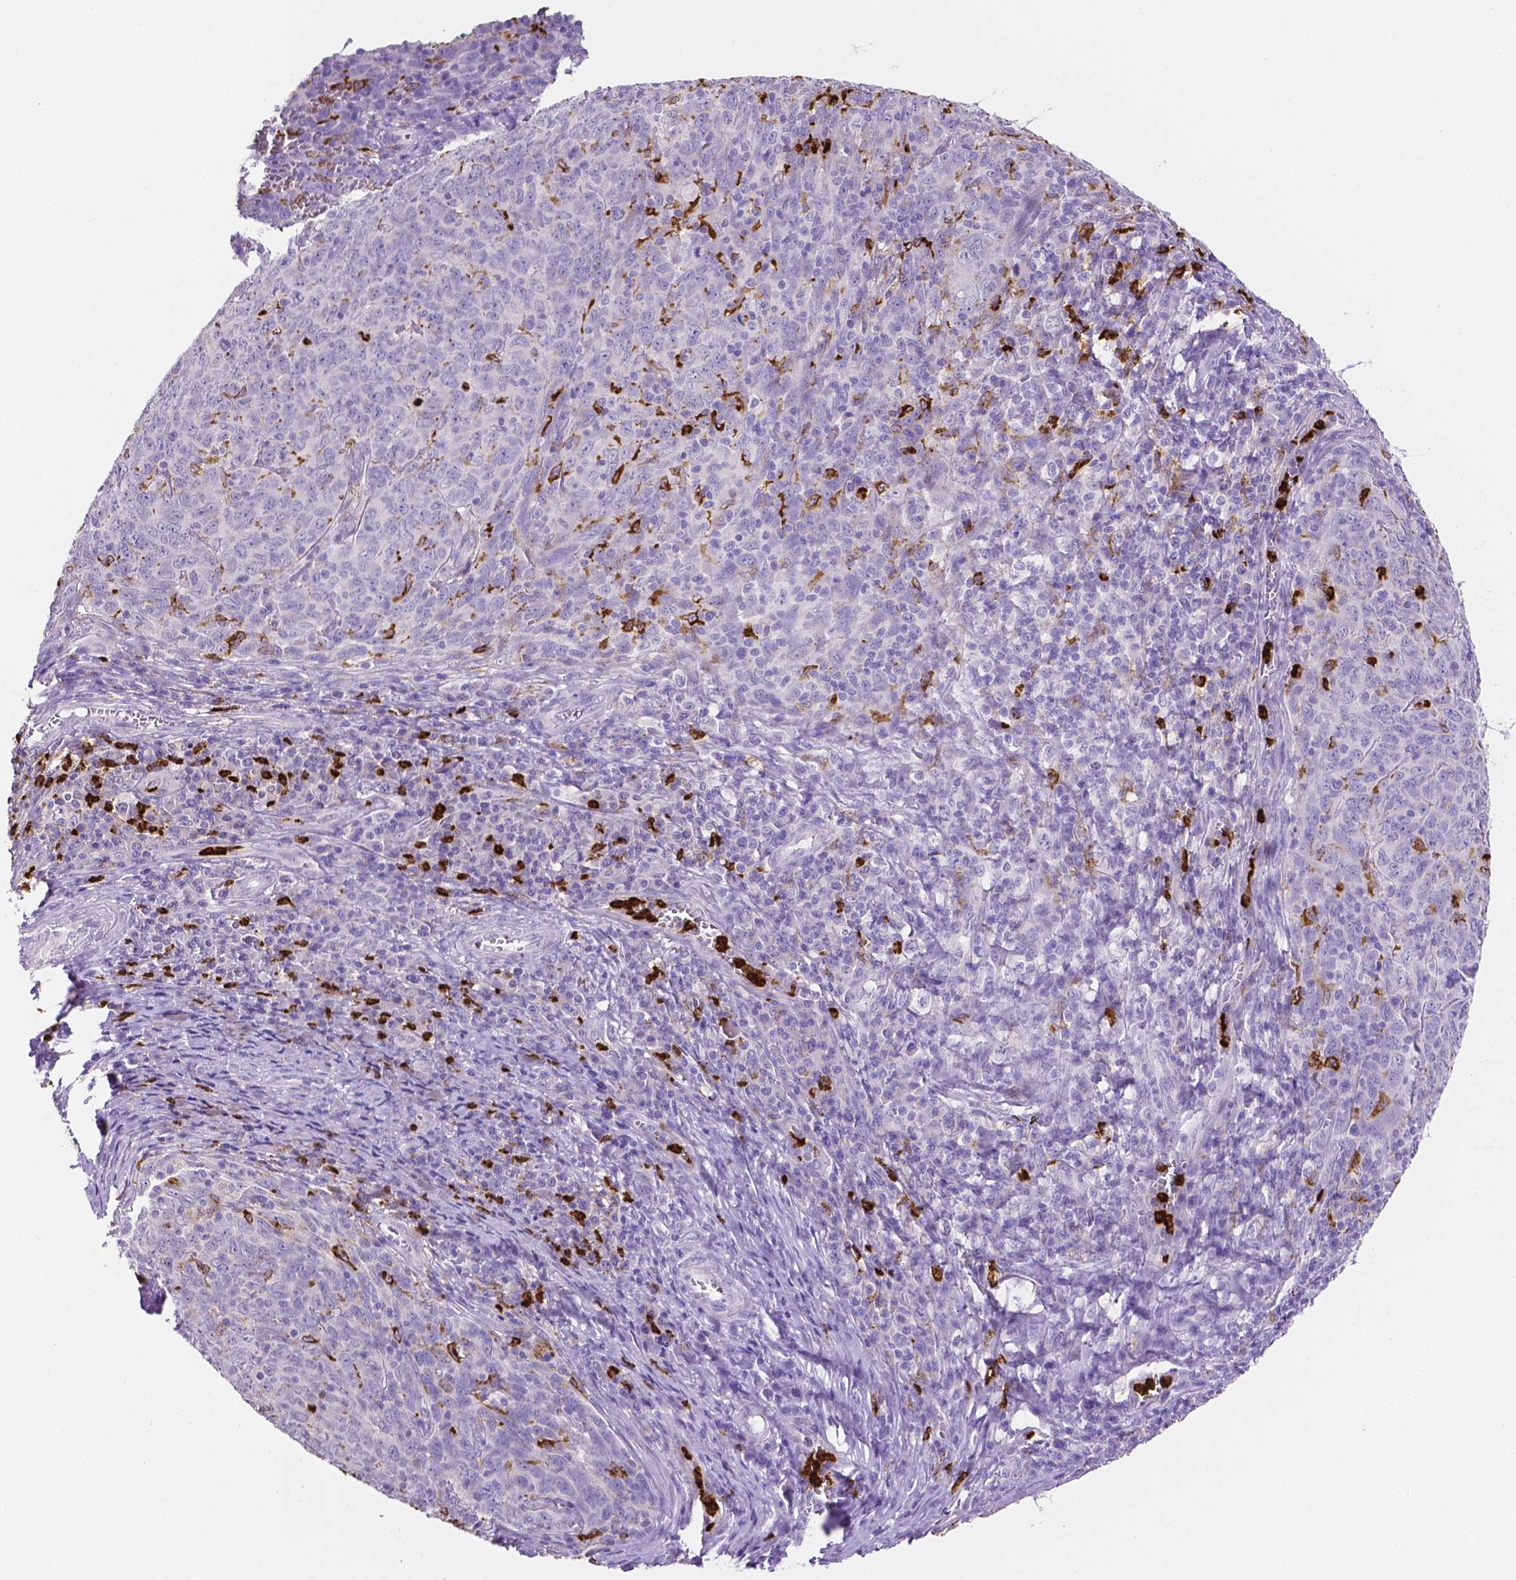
{"staining": {"intensity": "negative", "quantity": "none", "location": "none"}, "tissue": "skin cancer", "cell_type": "Tumor cells", "image_type": "cancer", "snomed": [{"axis": "morphology", "description": "Squamous cell carcinoma, NOS"}, {"axis": "topography", "description": "Skin"}, {"axis": "topography", "description": "Anal"}], "caption": "Immunohistochemical staining of skin cancer (squamous cell carcinoma) shows no significant expression in tumor cells. Brightfield microscopy of IHC stained with DAB (brown) and hematoxylin (blue), captured at high magnification.", "gene": "MMP9", "patient": {"sex": "female", "age": 51}}